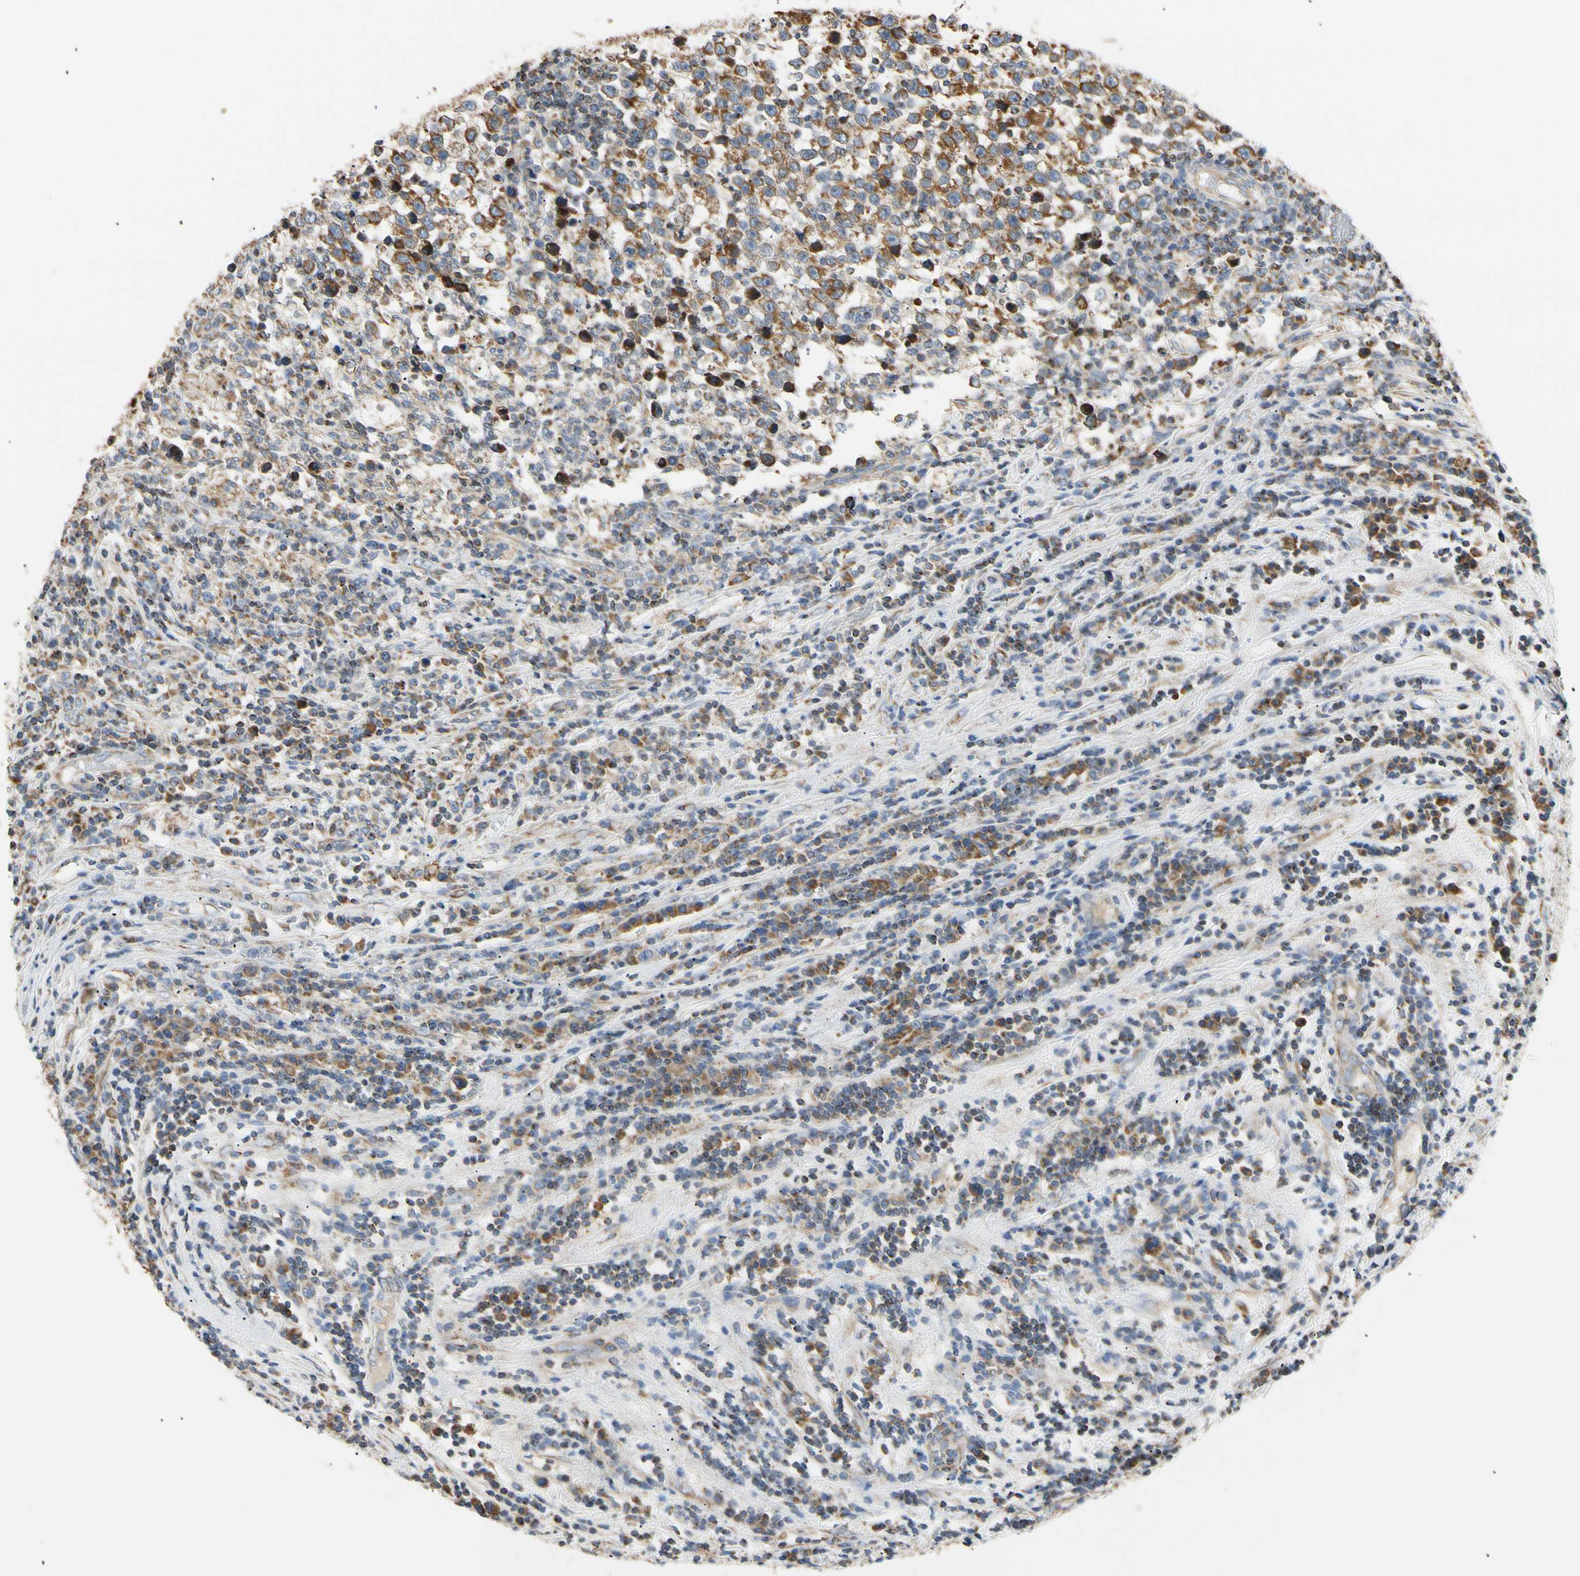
{"staining": {"intensity": "moderate", "quantity": ">75%", "location": "cytoplasmic/membranous"}, "tissue": "testis cancer", "cell_type": "Tumor cells", "image_type": "cancer", "snomed": [{"axis": "morphology", "description": "Seminoma, NOS"}, {"axis": "topography", "description": "Testis"}], "caption": "Immunohistochemistry (IHC) micrograph of seminoma (testis) stained for a protein (brown), which displays medium levels of moderate cytoplasmic/membranous positivity in approximately >75% of tumor cells.", "gene": "PLGRKT", "patient": {"sex": "male", "age": 43}}